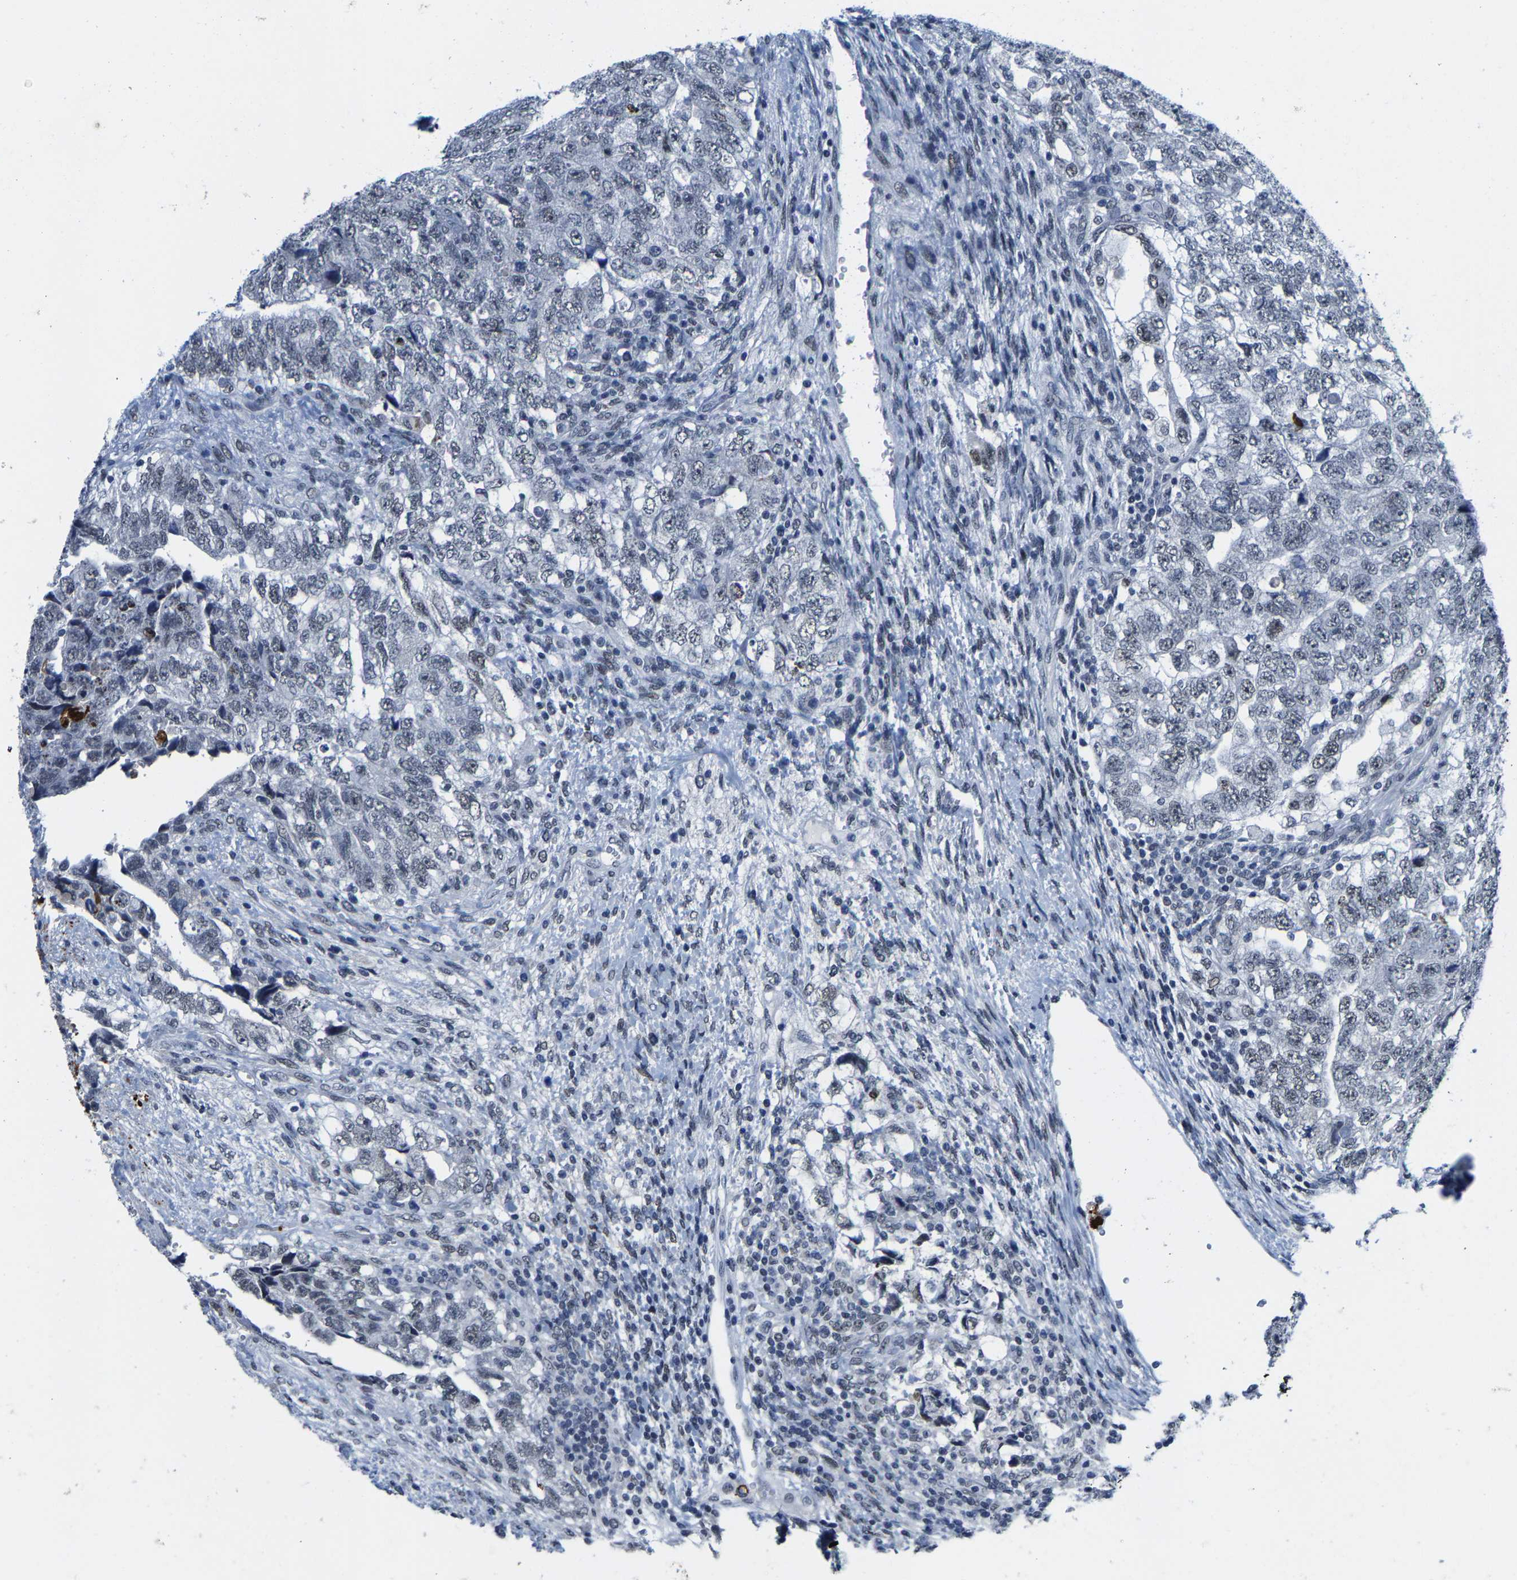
{"staining": {"intensity": "weak", "quantity": "<25%", "location": "nuclear"}, "tissue": "testis cancer", "cell_type": "Tumor cells", "image_type": "cancer", "snomed": [{"axis": "morphology", "description": "Carcinoma, Embryonal, NOS"}, {"axis": "topography", "description": "Testis"}], "caption": "DAB (3,3'-diaminobenzidine) immunohistochemical staining of human embryonal carcinoma (testis) shows no significant staining in tumor cells. (DAB (3,3'-diaminobenzidine) immunohistochemistry (IHC) with hematoxylin counter stain).", "gene": "SETD1B", "patient": {"sex": "male", "age": 36}}